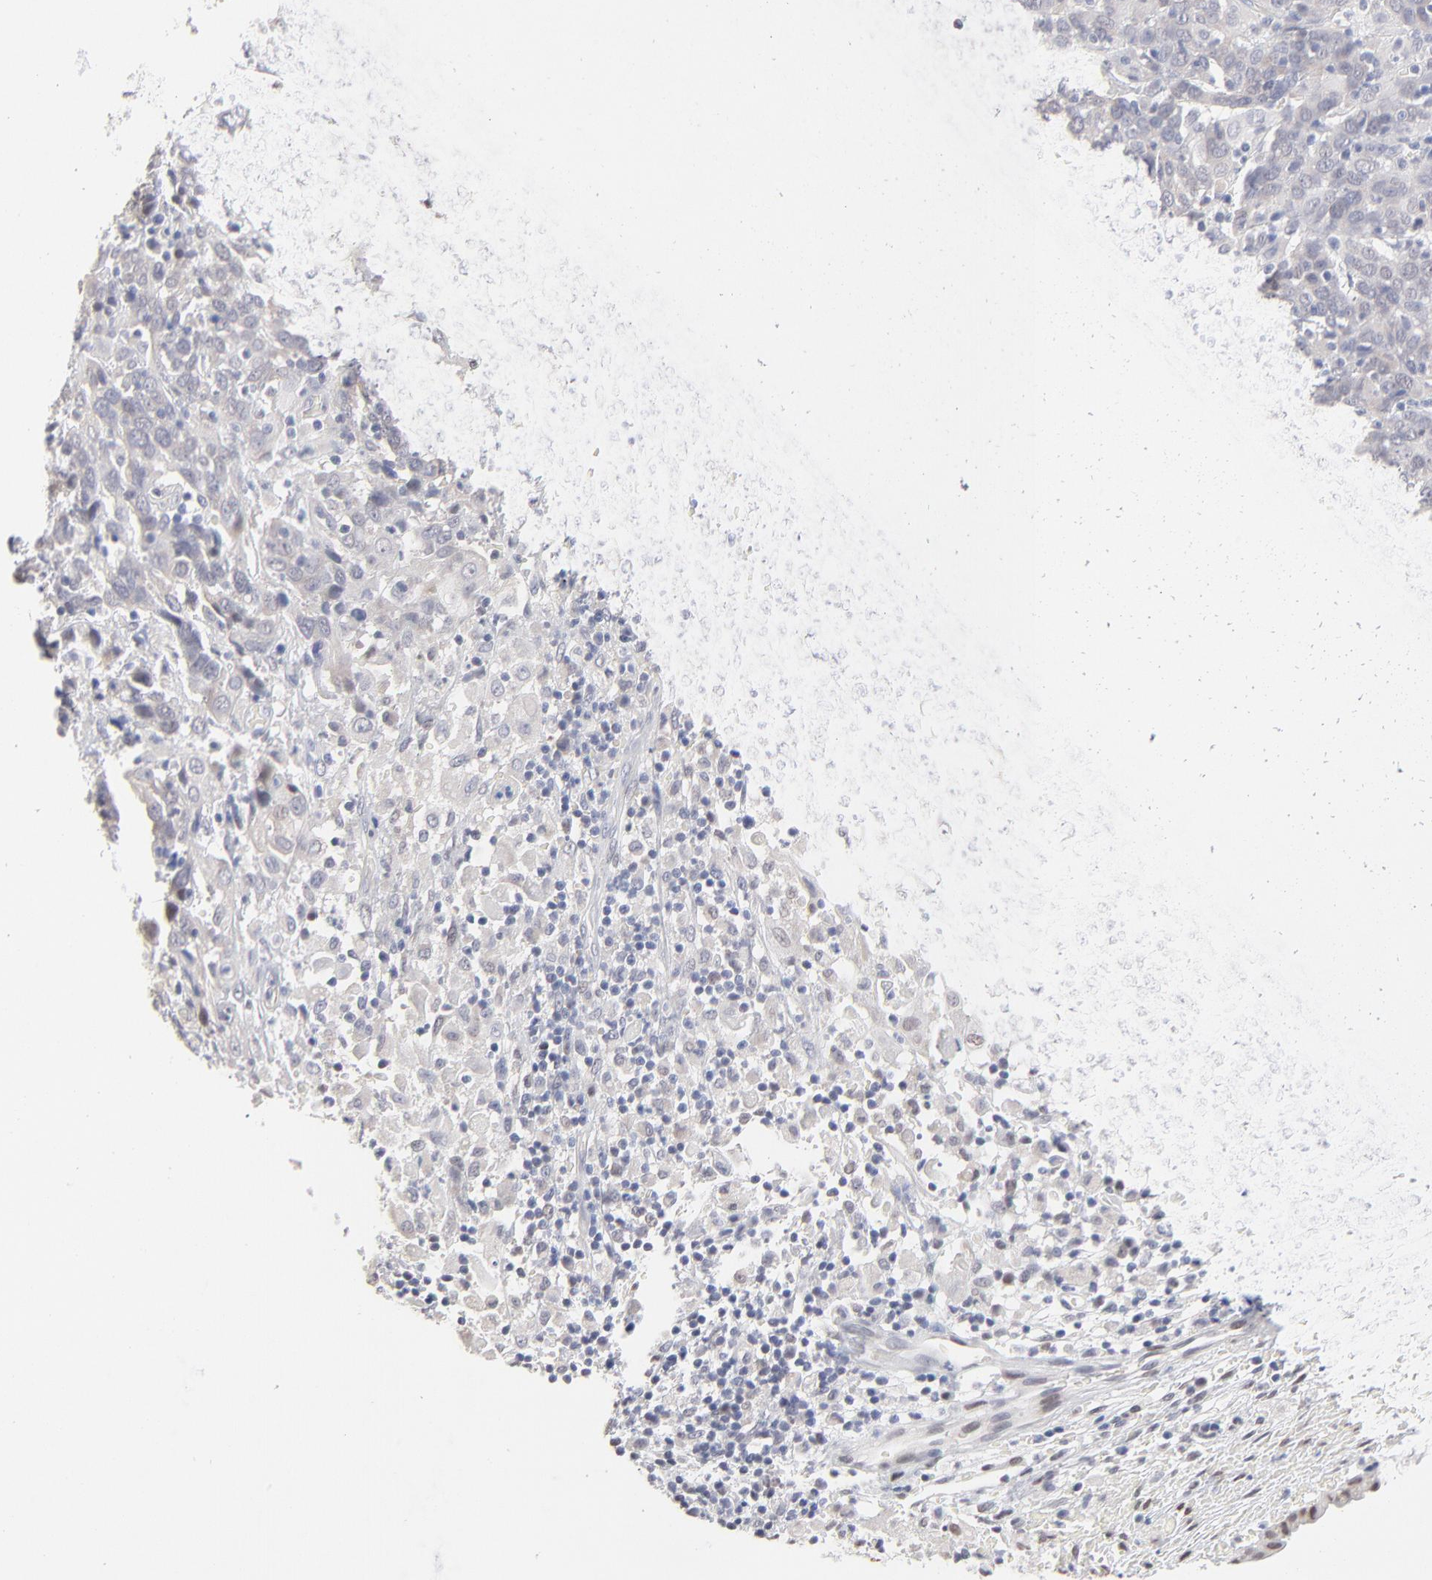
{"staining": {"intensity": "weak", "quantity": "<25%", "location": "cytoplasmic/membranous"}, "tissue": "cervical cancer", "cell_type": "Tumor cells", "image_type": "cancer", "snomed": [{"axis": "morphology", "description": "Normal tissue, NOS"}, {"axis": "morphology", "description": "Squamous cell carcinoma, NOS"}, {"axis": "topography", "description": "Cervix"}], "caption": "An immunohistochemistry (IHC) micrograph of cervical squamous cell carcinoma is shown. There is no staining in tumor cells of cervical squamous cell carcinoma.", "gene": "RBM3", "patient": {"sex": "female", "age": 67}}